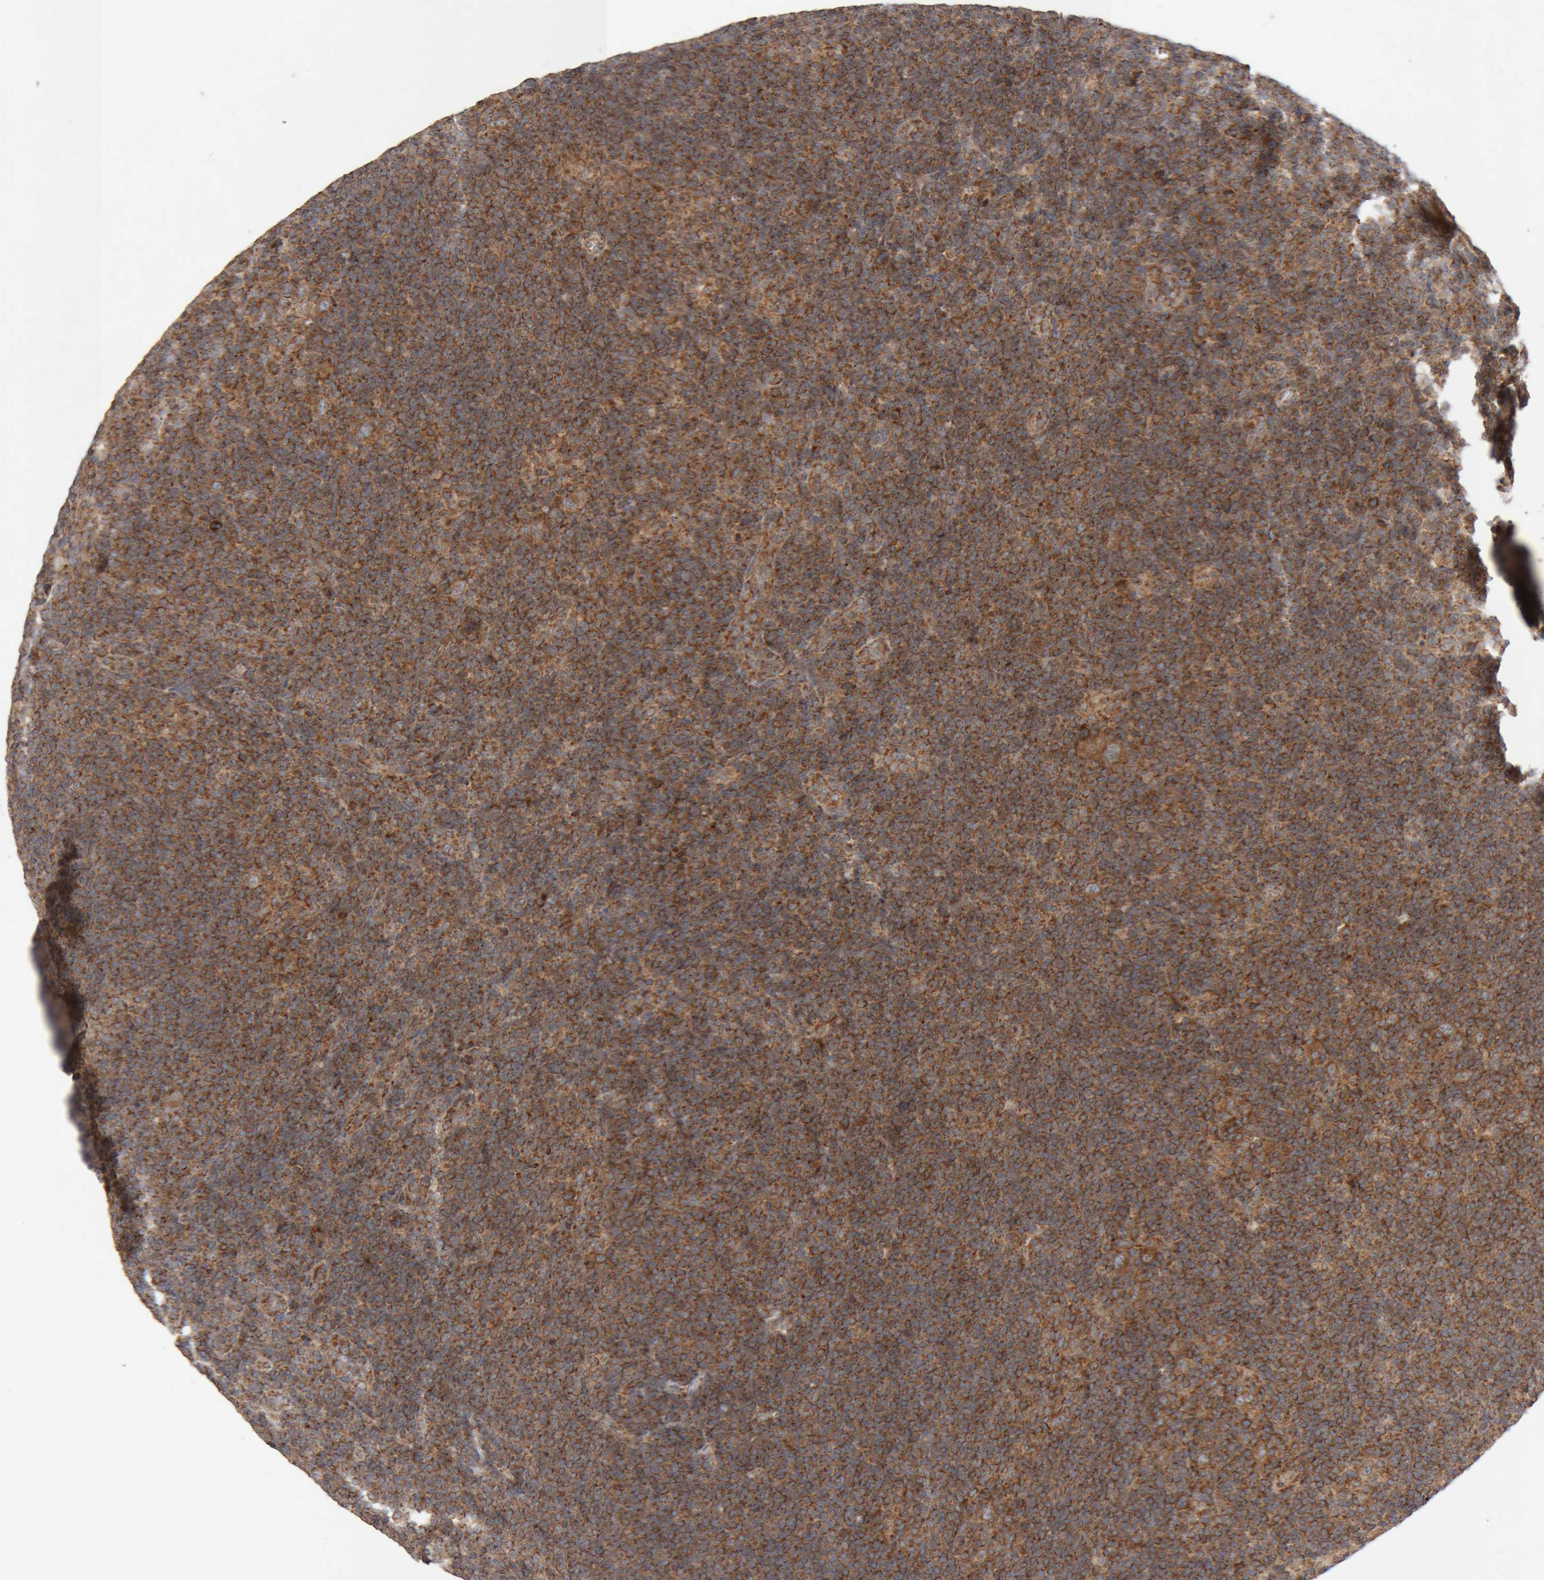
{"staining": {"intensity": "moderate", "quantity": ">75%", "location": "cytoplasmic/membranous"}, "tissue": "lymphoma", "cell_type": "Tumor cells", "image_type": "cancer", "snomed": [{"axis": "morphology", "description": "Hodgkin's disease, NOS"}, {"axis": "topography", "description": "Lymph node"}], "caption": "Tumor cells reveal medium levels of moderate cytoplasmic/membranous staining in about >75% of cells in human Hodgkin's disease. The staining was performed using DAB (3,3'-diaminobenzidine) to visualize the protein expression in brown, while the nuclei were stained in blue with hematoxylin (Magnification: 20x).", "gene": "KIF21B", "patient": {"sex": "female", "age": 57}}